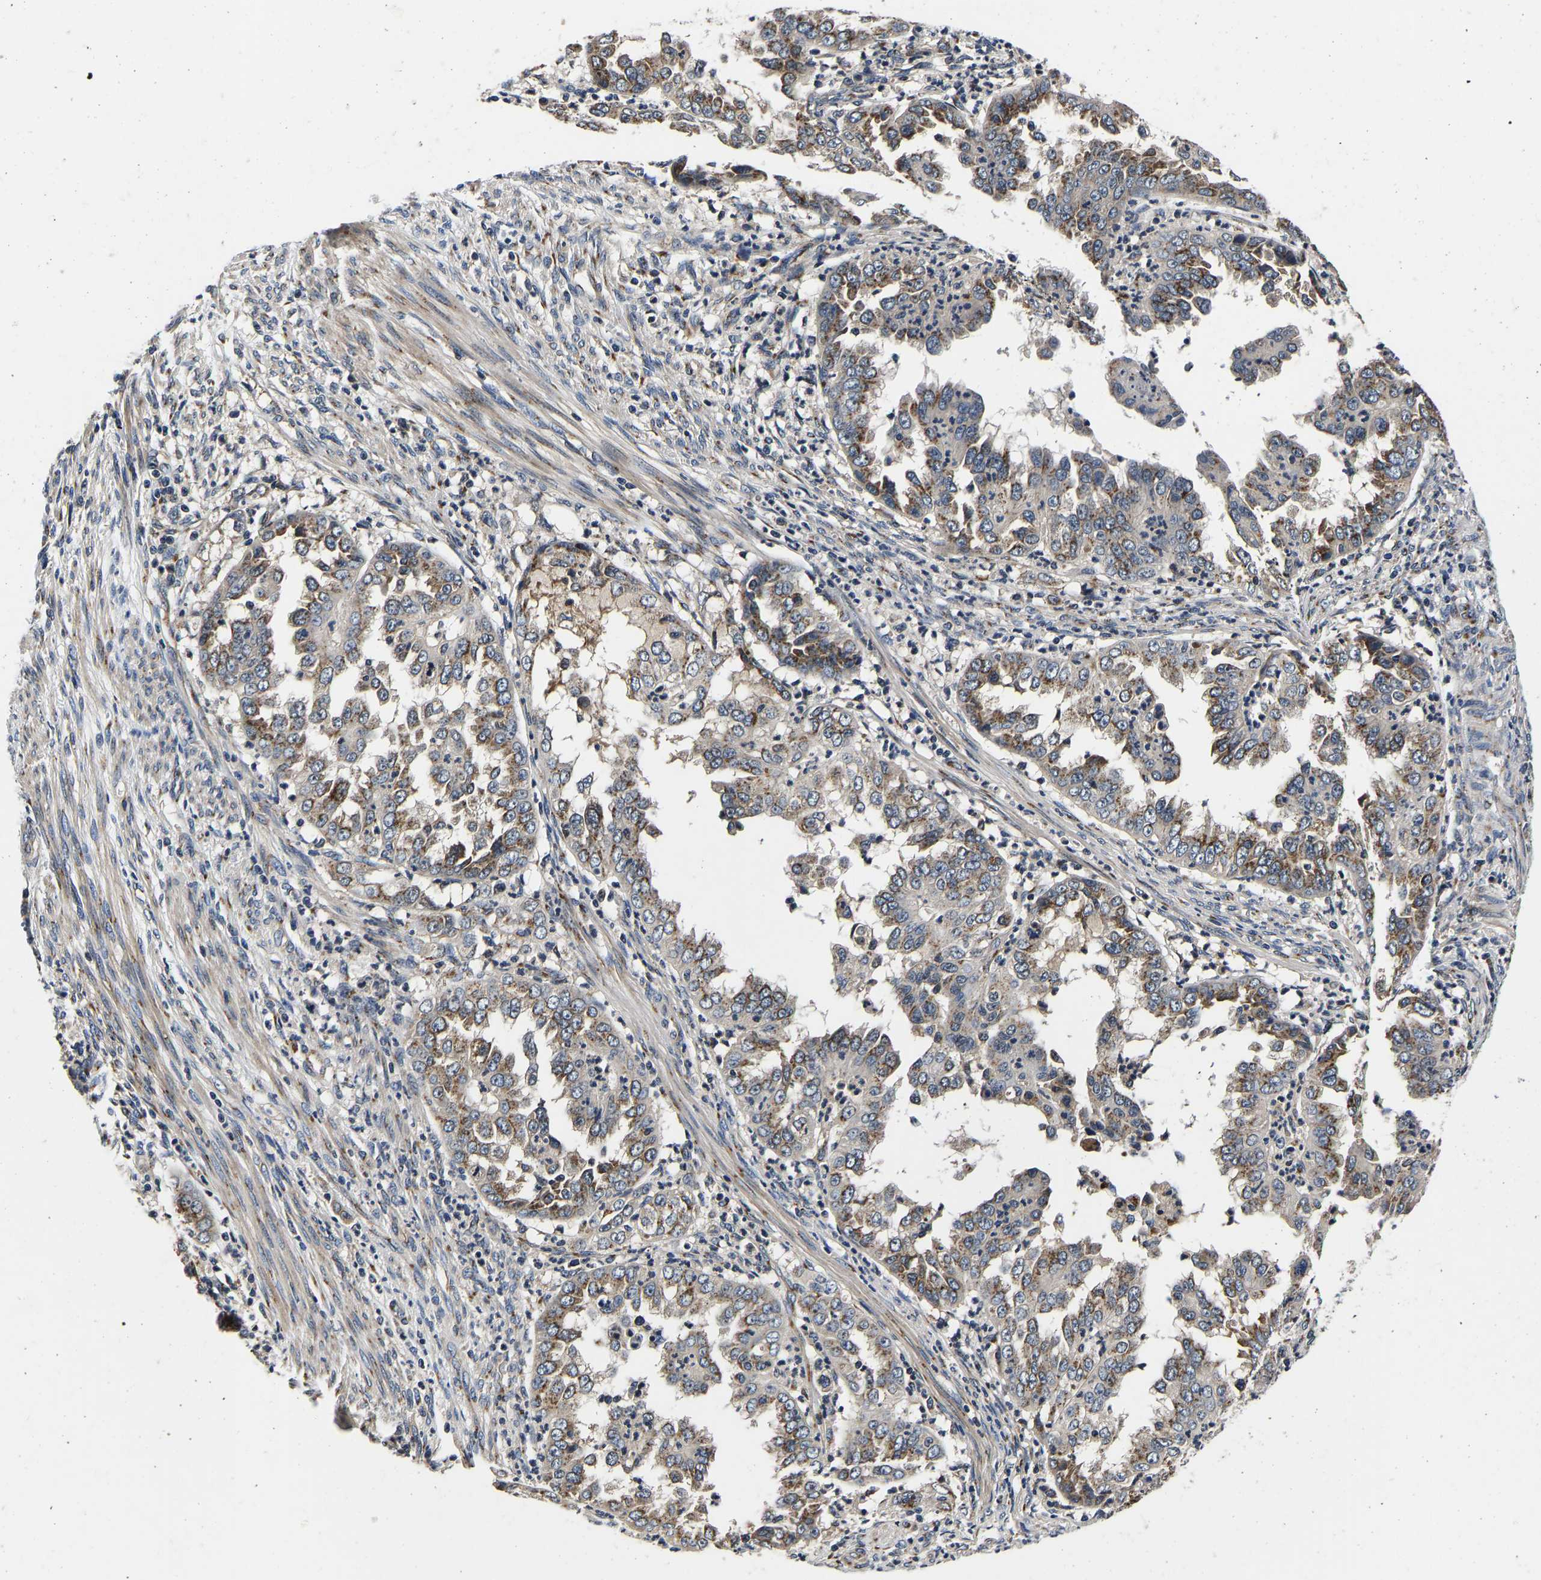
{"staining": {"intensity": "moderate", "quantity": ">75%", "location": "cytoplasmic/membranous"}, "tissue": "endometrial cancer", "cell_type": "Tumor cells", "image_type": "cancer", "snomed": [{"axis": "morphology", "description": "Adenocarcinoma, NOS"}, {"axis": "topography", "description": "Endometrium"}], "caption": "Endometrial cancer was stained to show a protein in brown. There is medium levels of moderate cytoplasmic/membranous staining in approximately >75% of tumor cells.", "gene": "RABAC1", "patient": {"sex": "female", "age": 85}}